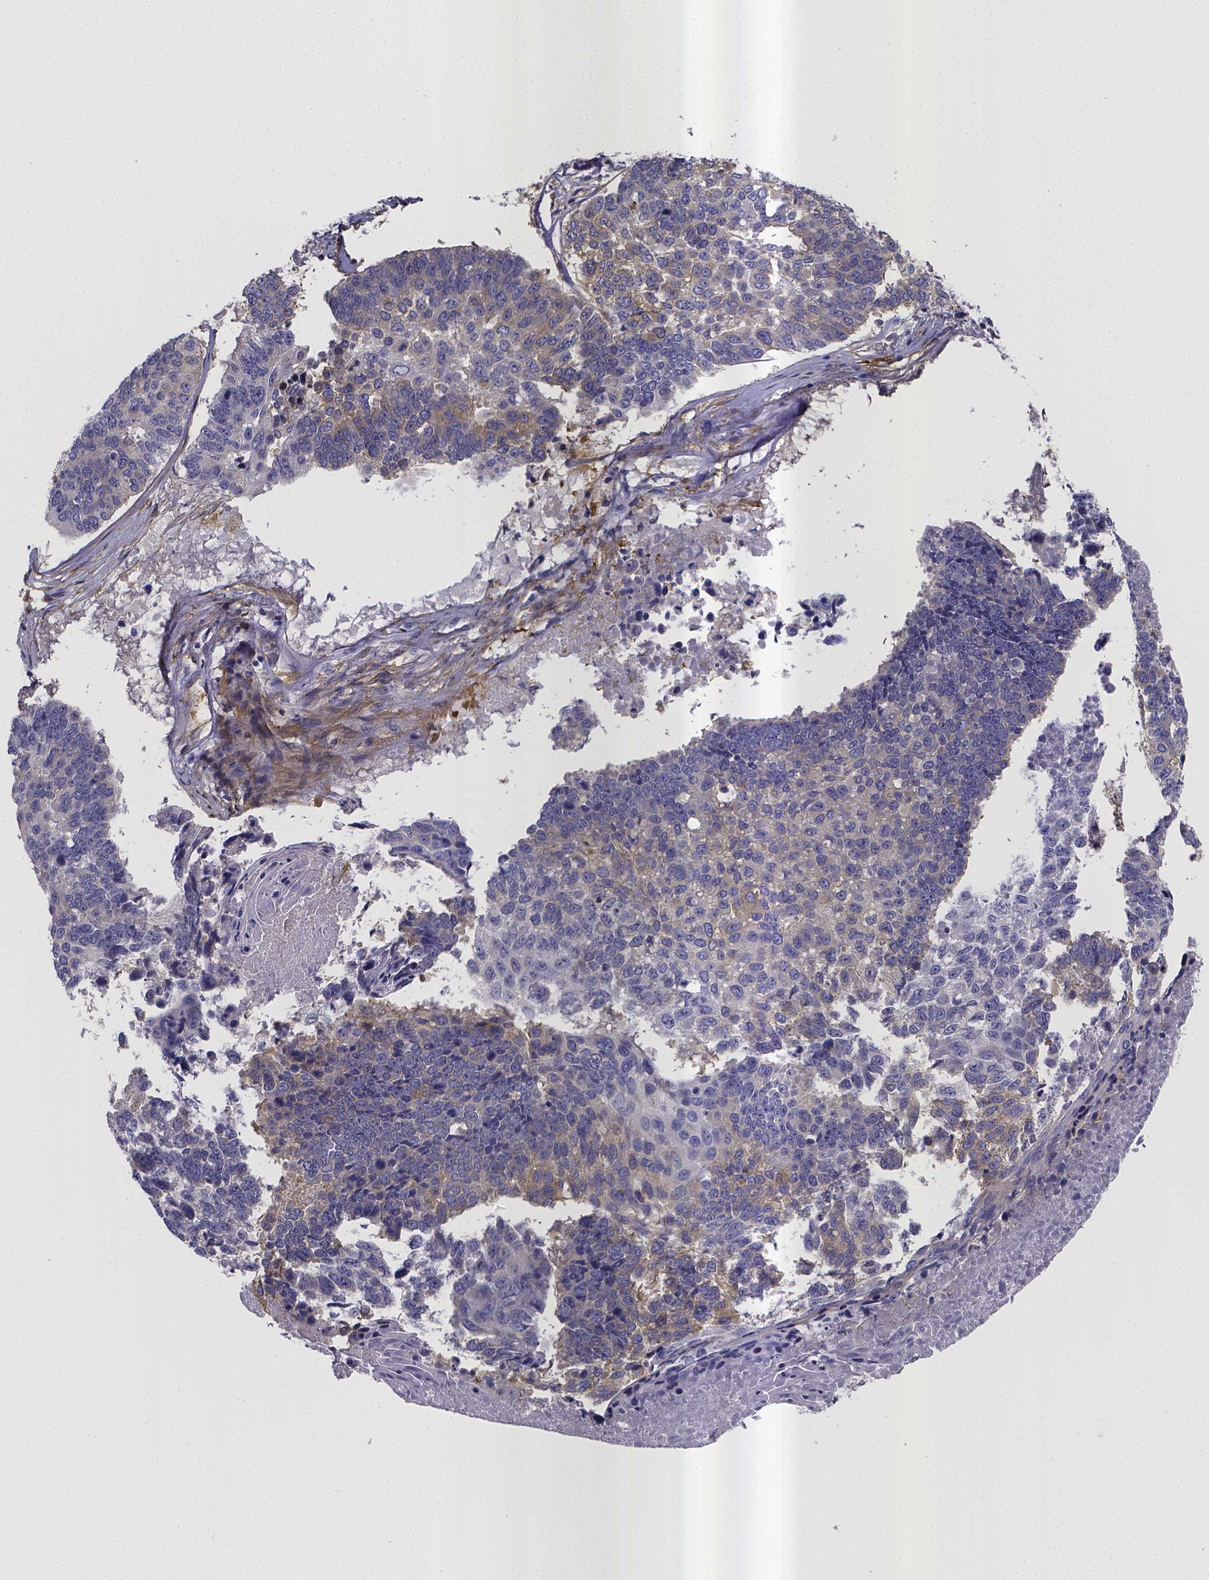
{"staining": {"intensity": "weak", "quantity": "<25%", "location": "cytoplasmic/membranous"}, "tissue": "lung cancer", "cell_type": "Tumor cells", "image_type": "cancer", "snomed": [{"axis": "morphology", "description": "Squamous cell carcinoma, NOS"}, {"axis": "topography", "description": "Lung"}], "caption": "The photomicrograph reveals no staining of tumor cells in lung cancer. (Stains: DAB immunohistochemistry (IHC) with hematoxylin counter stain, Microscopy: brightfield microscopy at high magnification).", "gene": "RERG", "patient": {"sex": "male", "age": 73}}